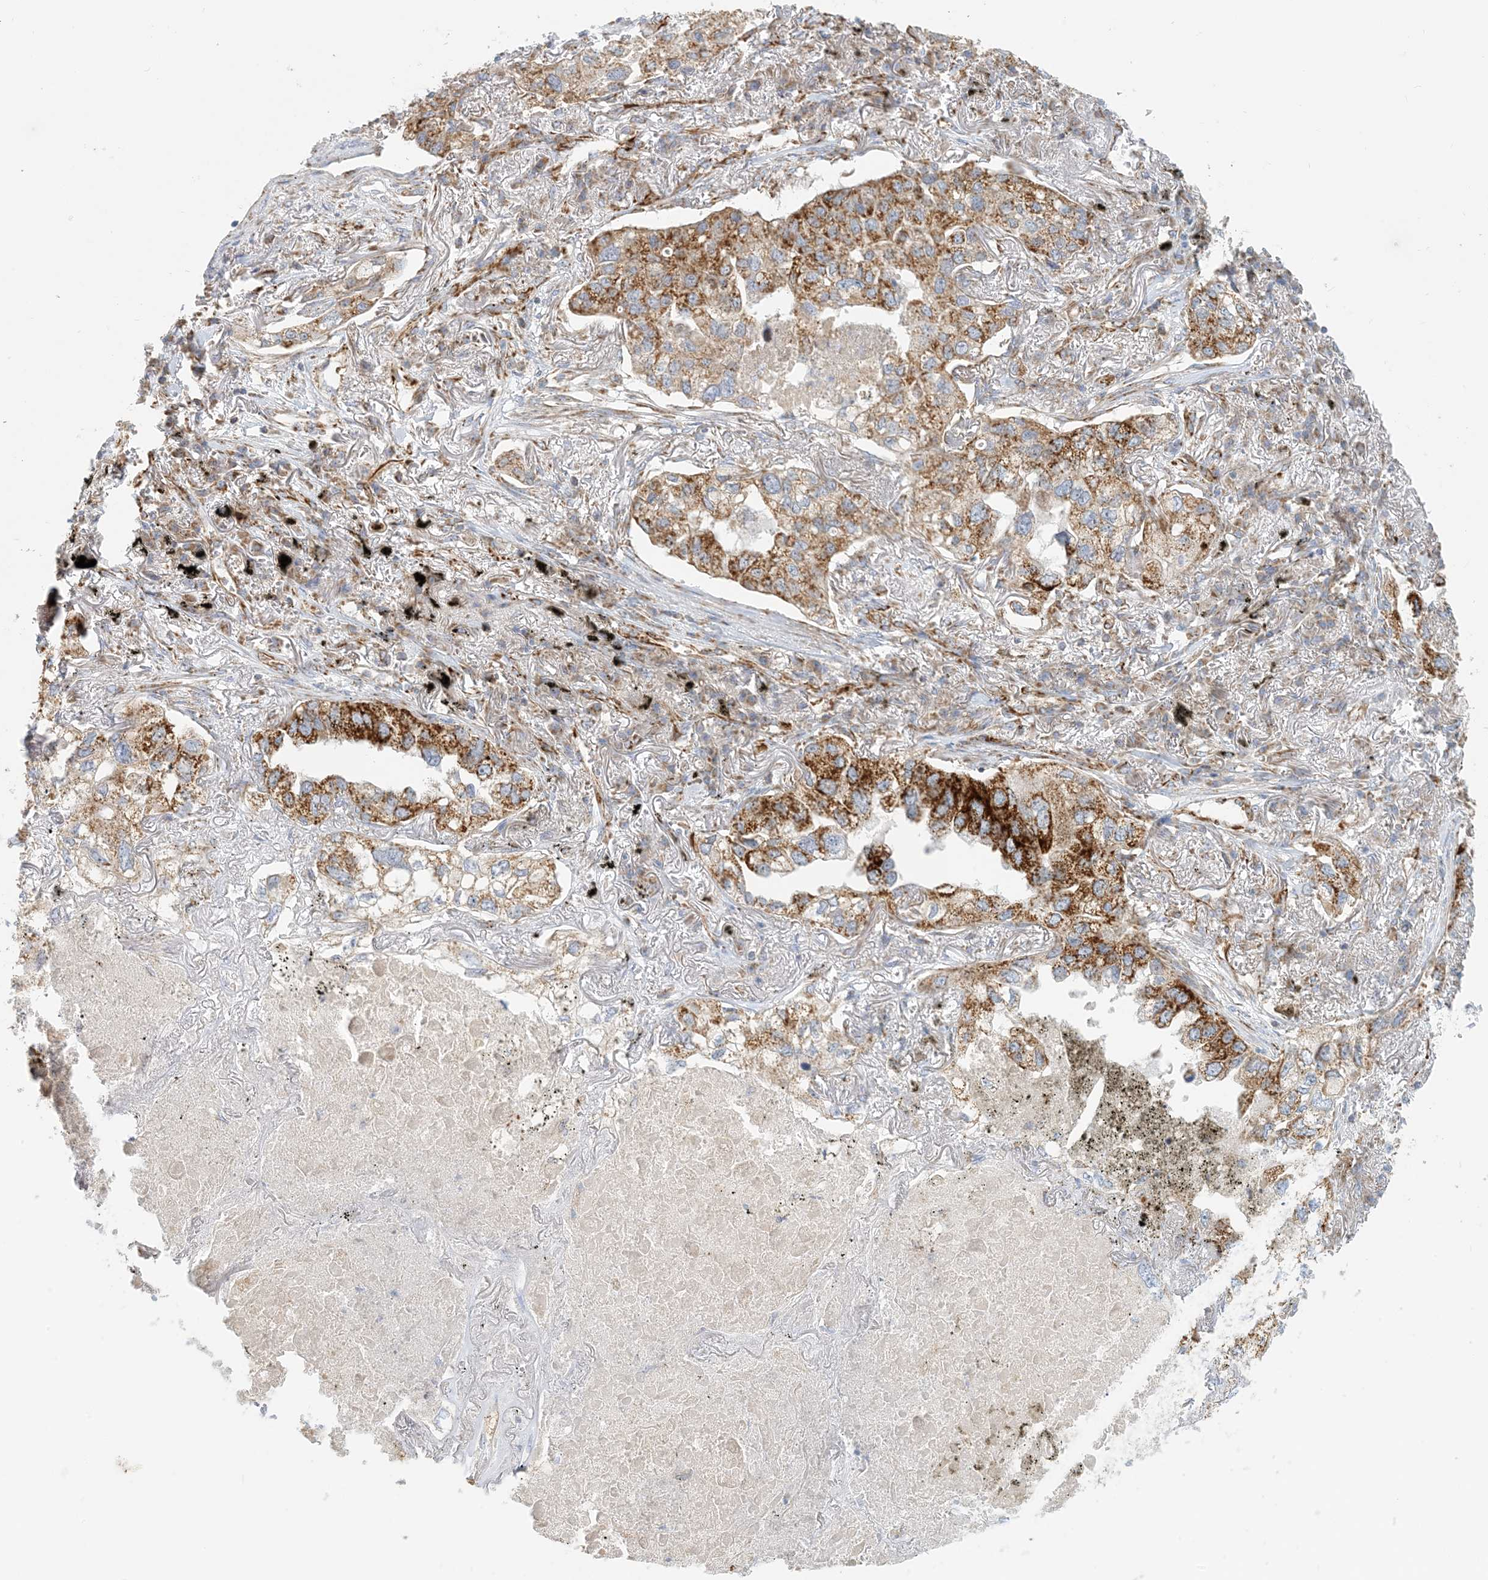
{"staining": {"intensity": "strong", "quantity": "25%-75%", "location": "cytoplasmic/membranous"}, "tissue": "lung cancer", "cell_type": "Tumor cells", "image_type": "cancer", "snomed": [{"axis": "morphology", "description": "Adenocarcinoma, NOS"}, {"axis": "topography", "description": "Lung"}], "caption": "Brown immunohistochemical staining in lung cancer shows strong cytoplasmic/membranous staining in about 25%-75% of tumor cells.", "gene": "COA3", "patient": {"sex": "male", "age": 65}}